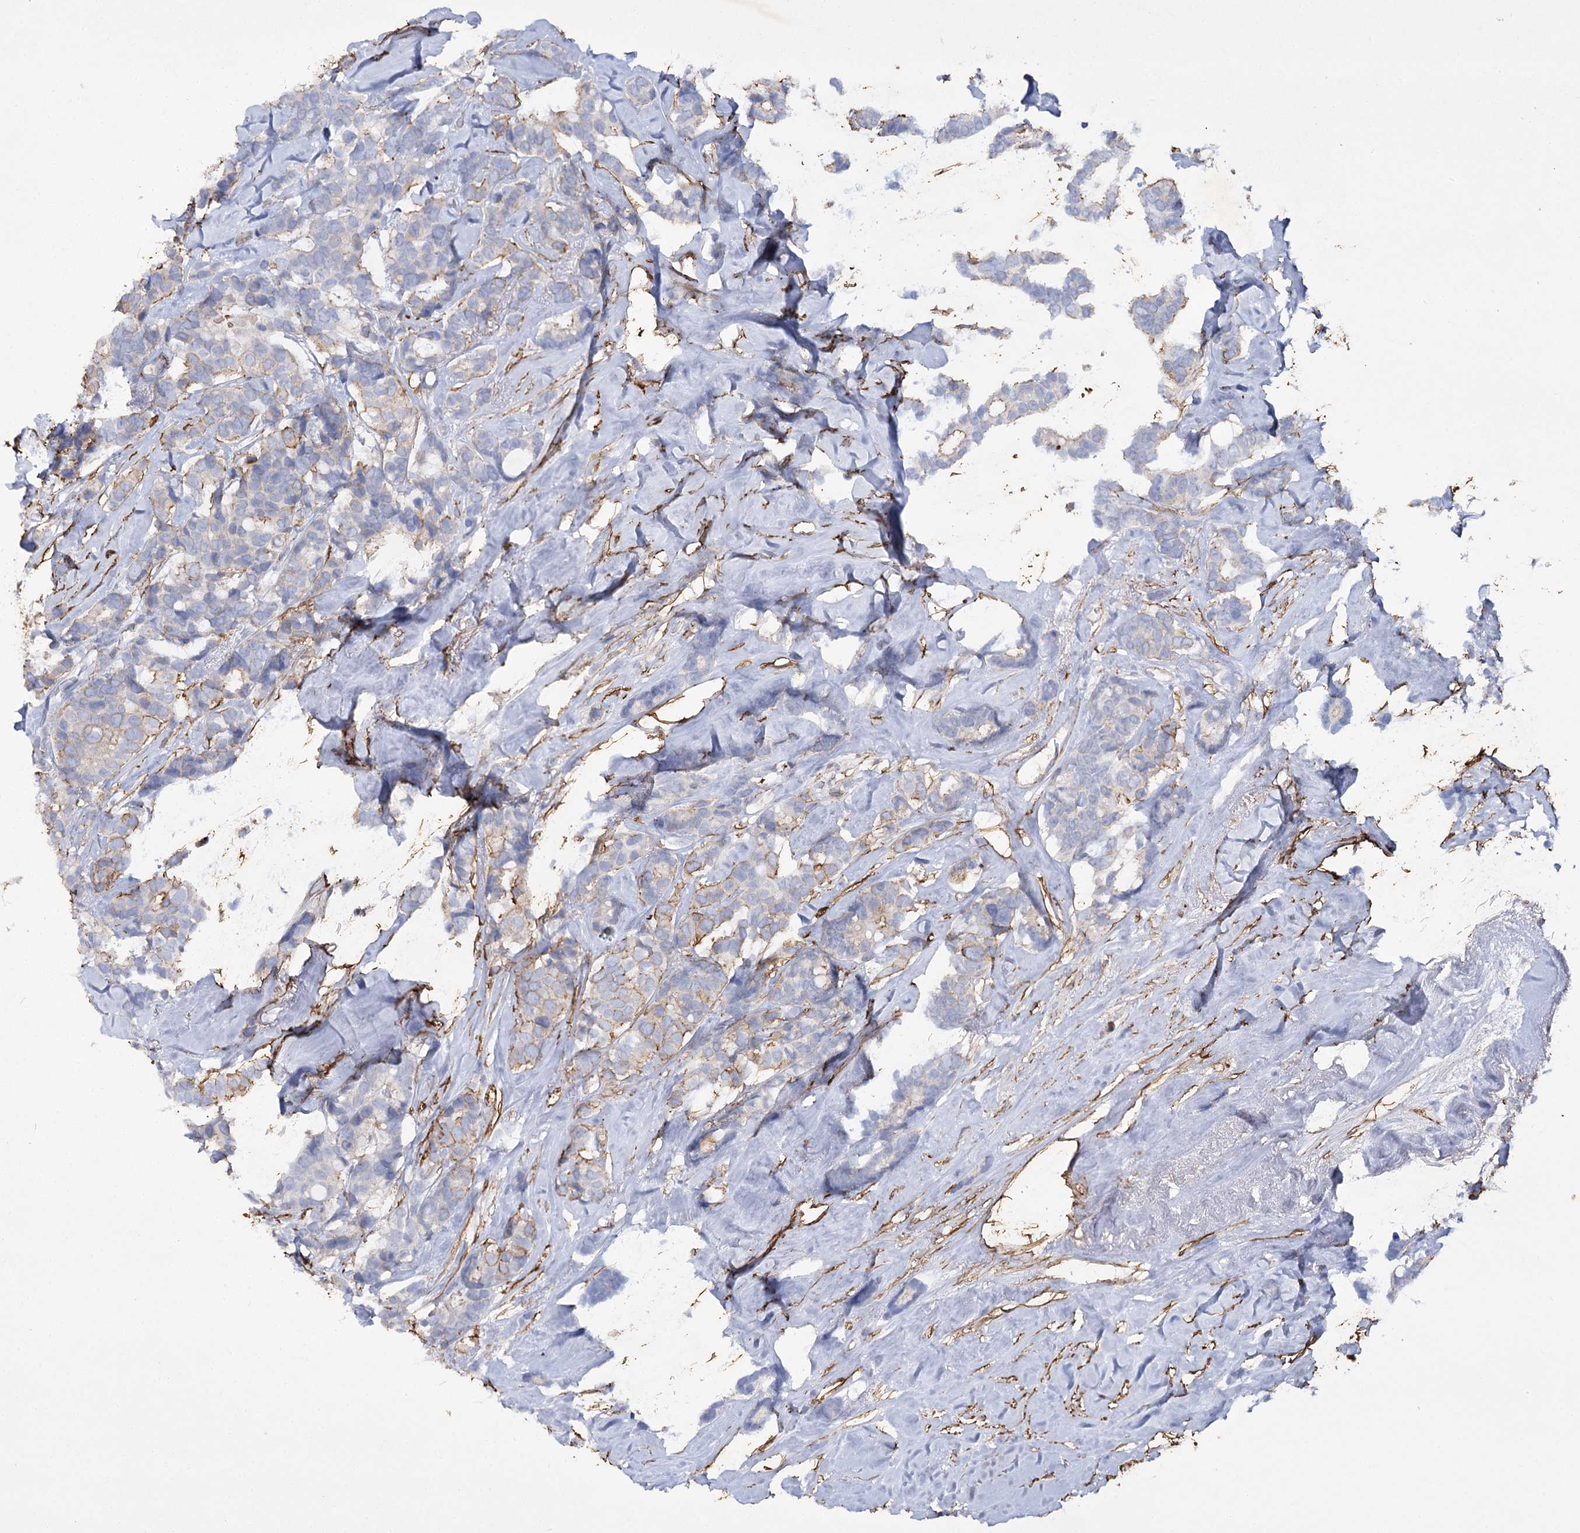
{"staining": {"intensity": "negative", "quantity": "none", "location": "none"}, "tissue": "breast cancer", "cell_type": "Tumor cells", "image_type": "cancer", "snomed": [{"axis": "morphology", "description": "Duct carcinoma"}, {"axis": "topography", "description": "Breast"}], "caption": "Immunohistochemistry of human breast cancer demonstrates no staining in tumor cells.", "gene": "RTN2", "patient": {"sex": "female", "age": 40}}